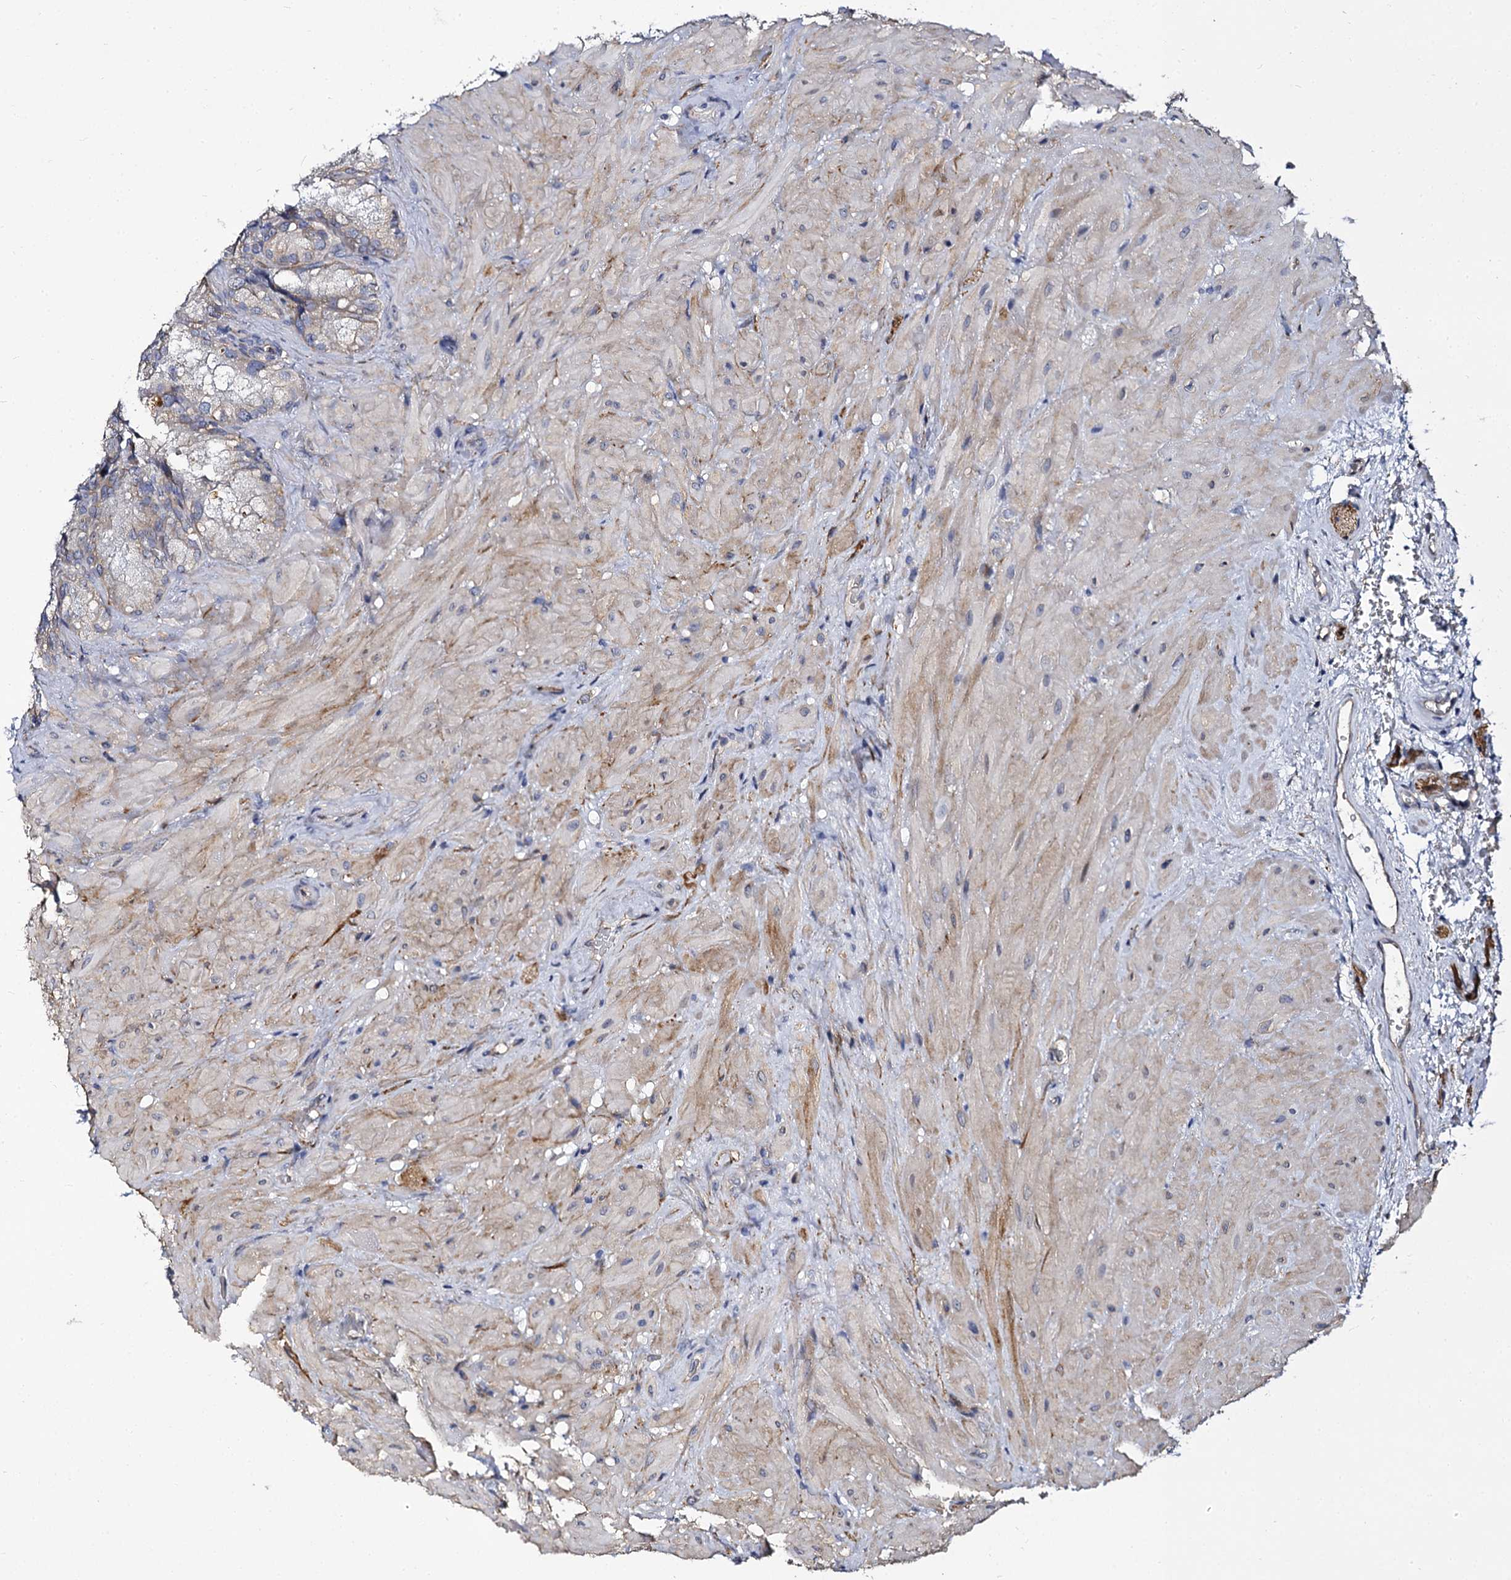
{"staining": {"intensity": "negative", "quantity": "none", "location": "none"}, "tissue": "seminal vesicle", "cell_type": "Glandular cells", "image_type": "normal", "snomed": [{"axis": "morphology", "description": "Normal tissue, NOS"}, {"axis": "topography", "description": "Seminal veicle"}], "caption": "The immunohistochemistry (IHC) image has no significant positivity in glandular cells of seminal vesicle.", "gene": "CBFB", "patient": {"sex": "male", "age": 62}}